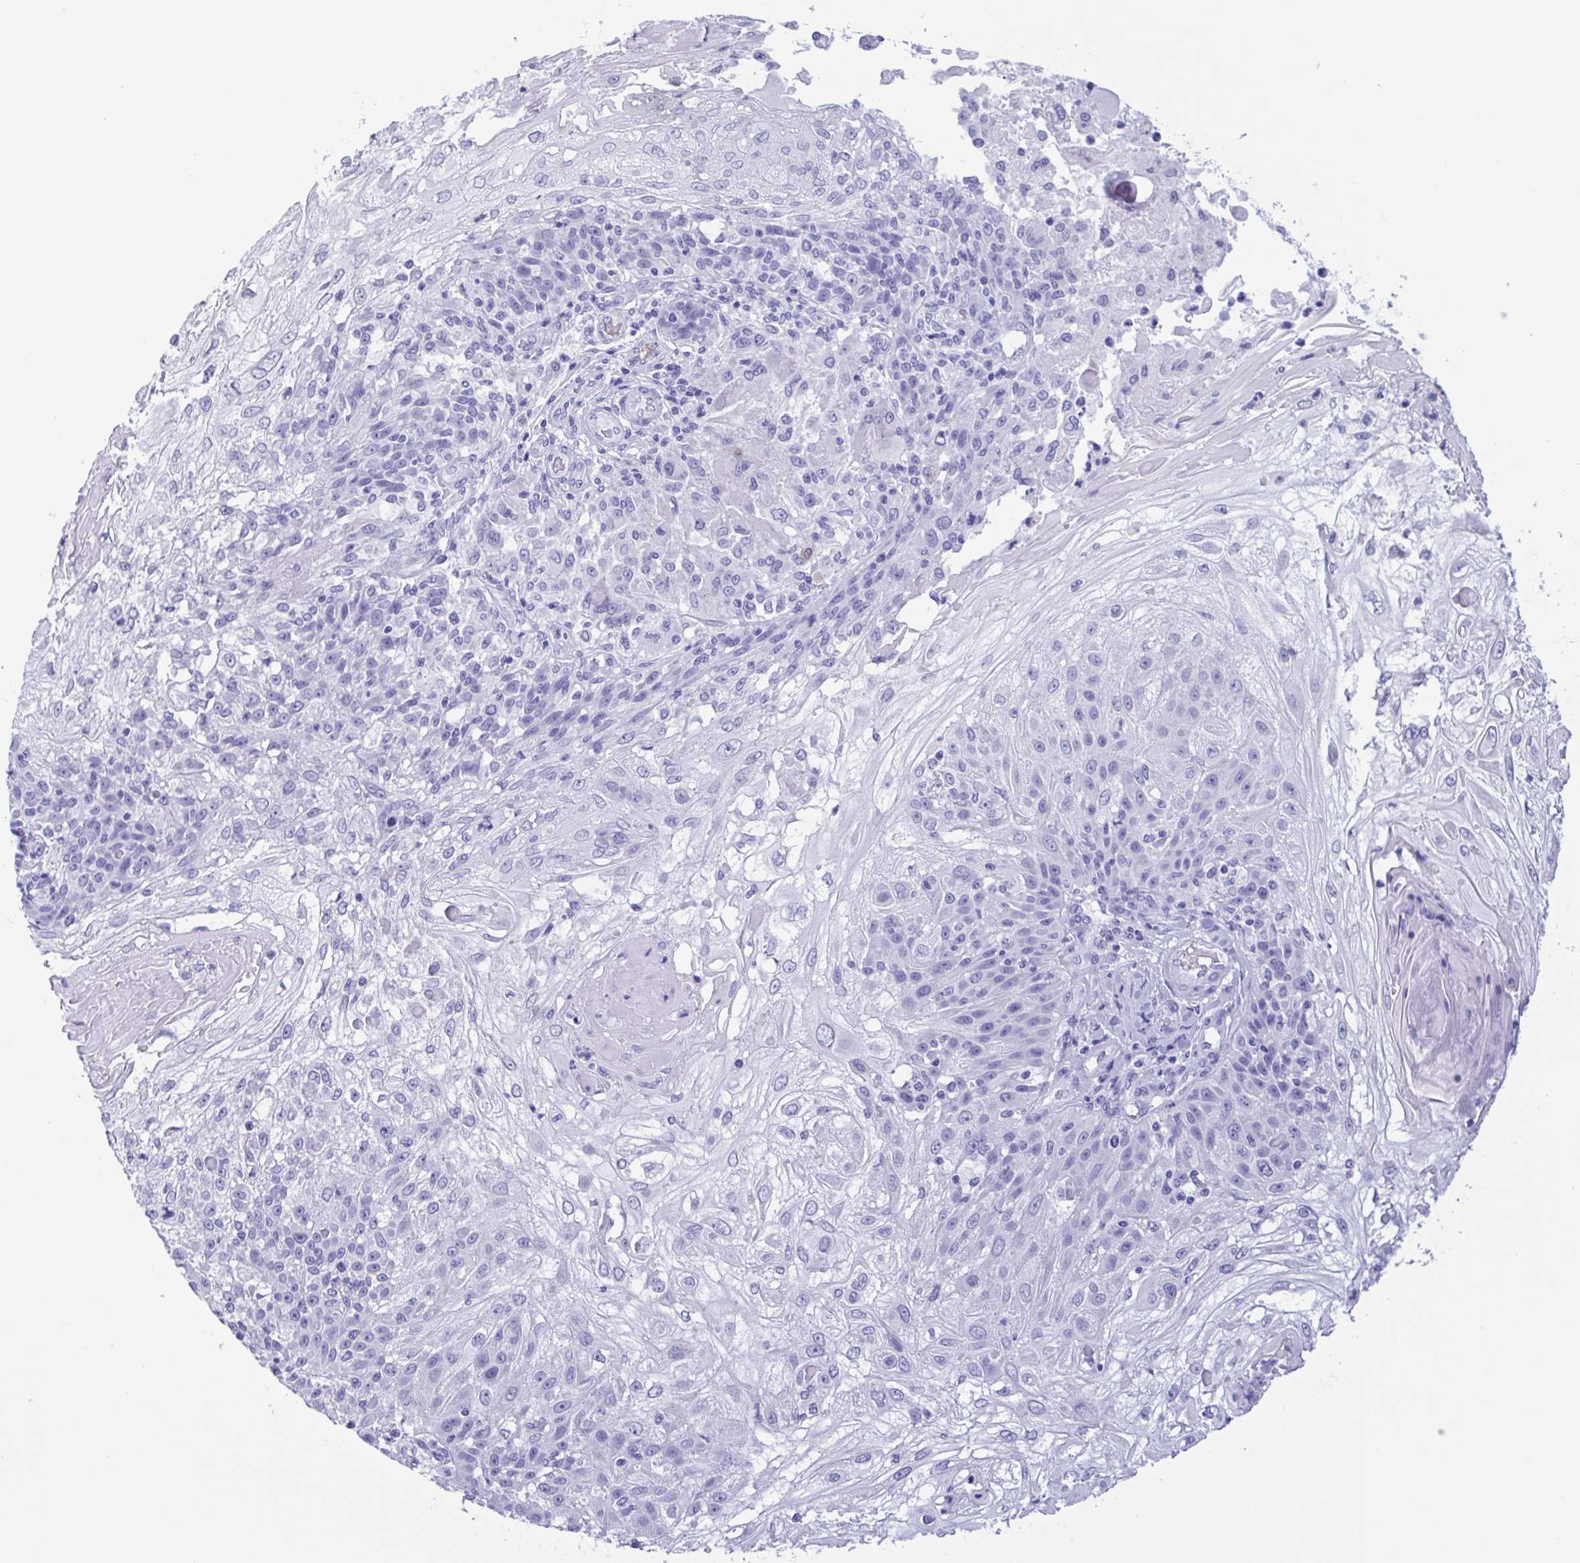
{"staining": {"intensity": "negative", "quantity": "none", "location": "none"}, "tissue": "skin cancer", "cell_type": "Tumor cells", "image_type": "cancer", "snomed": [{"axis": "morphology", "description": "Normal tissue, NOS"}, {"axis": "morphology", "description": "Squamous cell carcinoma, NOS"}, {"axis": "topography", "description": "Skin"}], "caption": "This is an IHC photomicrograph of human skin cancer (squamous cell carcinoma). There is no expression in tumor cells.", "gene": "TSPY2", "patient": {"sex": "female", "age": 83}}